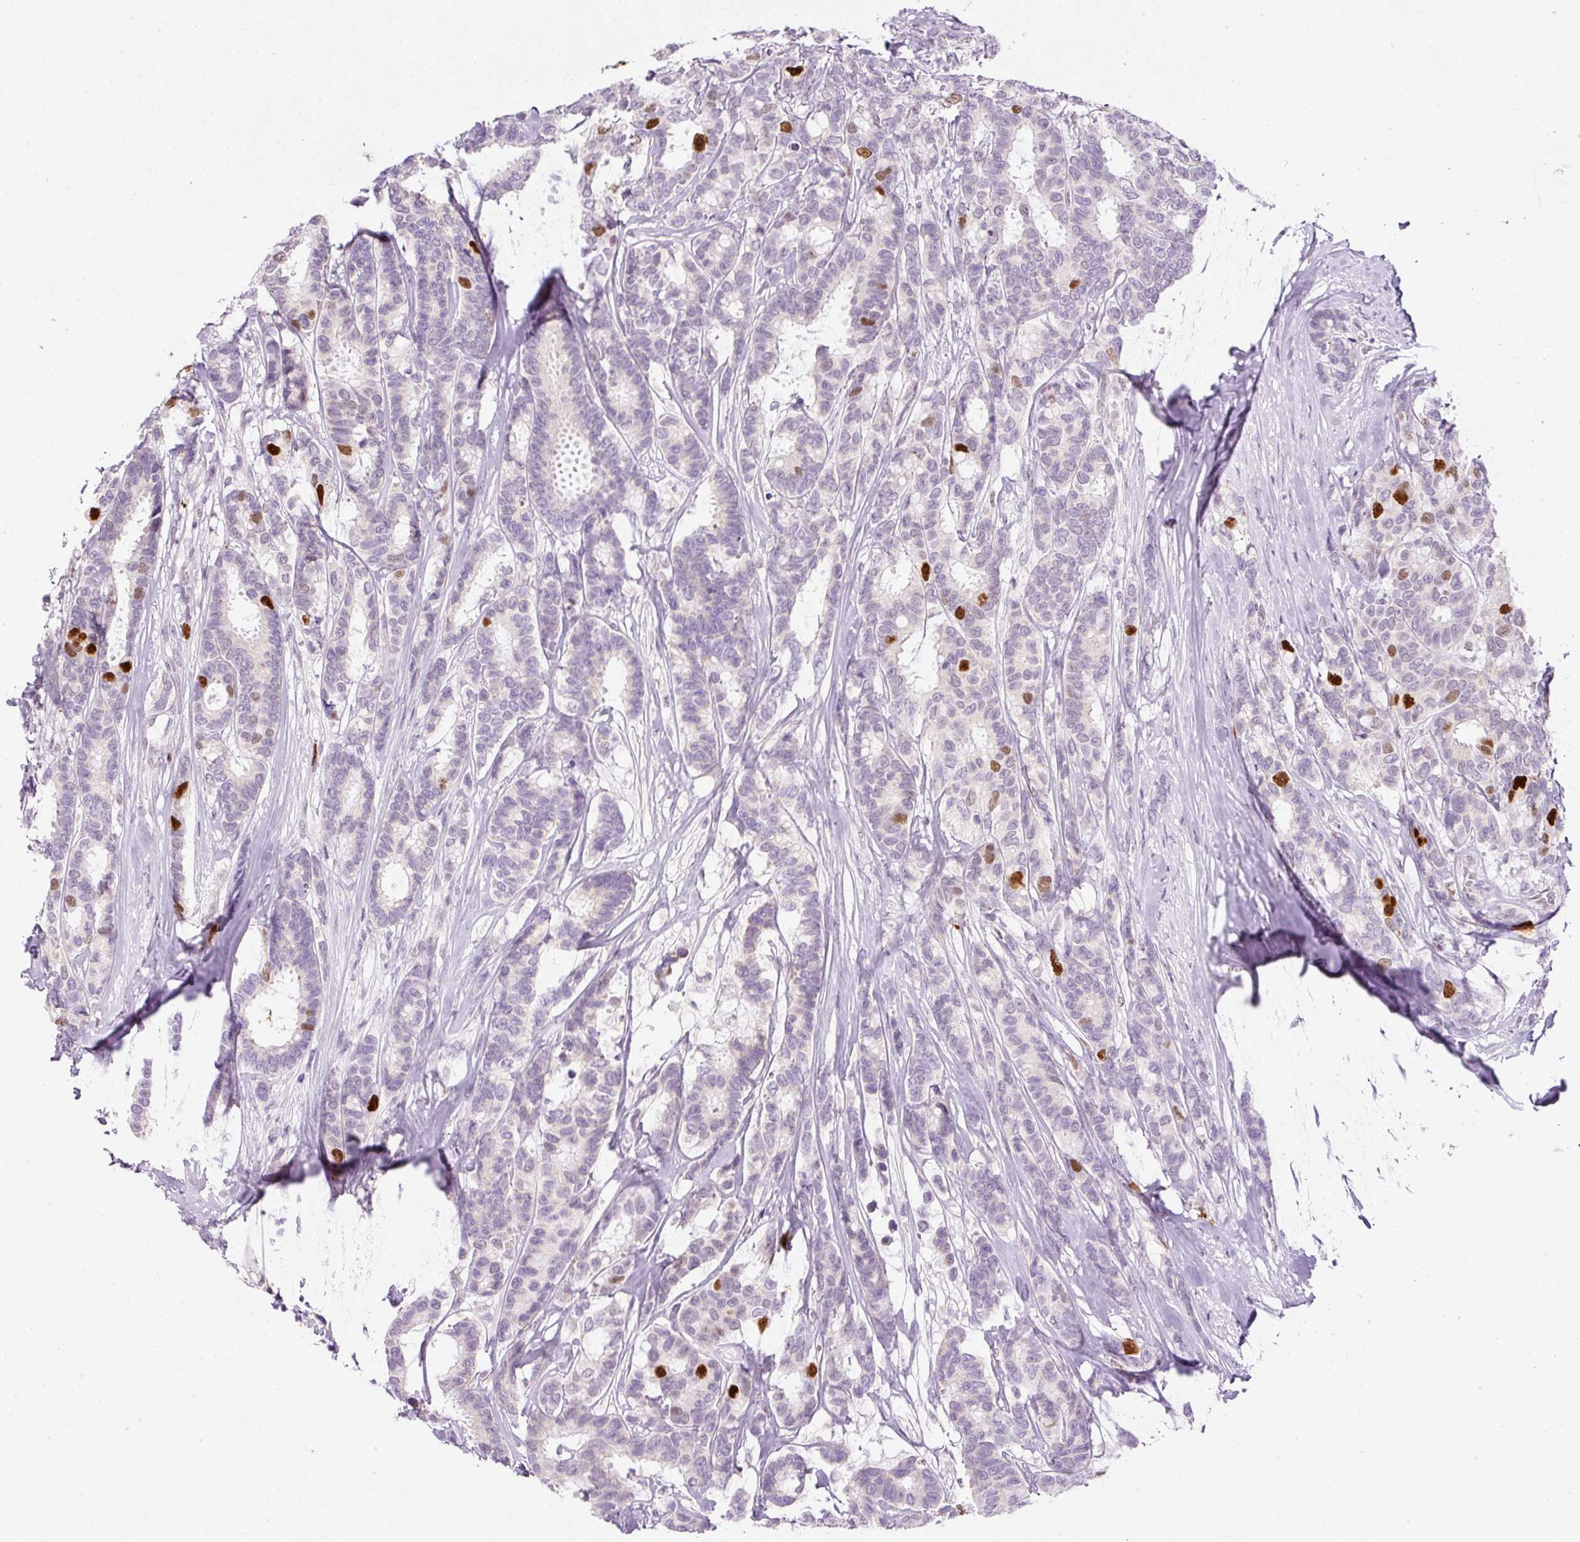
{"staining": {"intensity": "moderate", "quantity": "<25%", "location": "nuclear"}, "tissue": "breast cancer", "cell_type": "Tumor cells", "image_type": "cancer", "snomed": [{"axis": "morphology", "description": "Duct carcinoma"}, {"axis": "topography", "description": "Breast"}], "caption": "Tumor cells show low levels of moderate nuclear positivity in approximately <25% of cells in human breast cancer (intraductal carcinoma).", "gene": "KPNA2", "patient": {"sex": "female", "age": 87}}